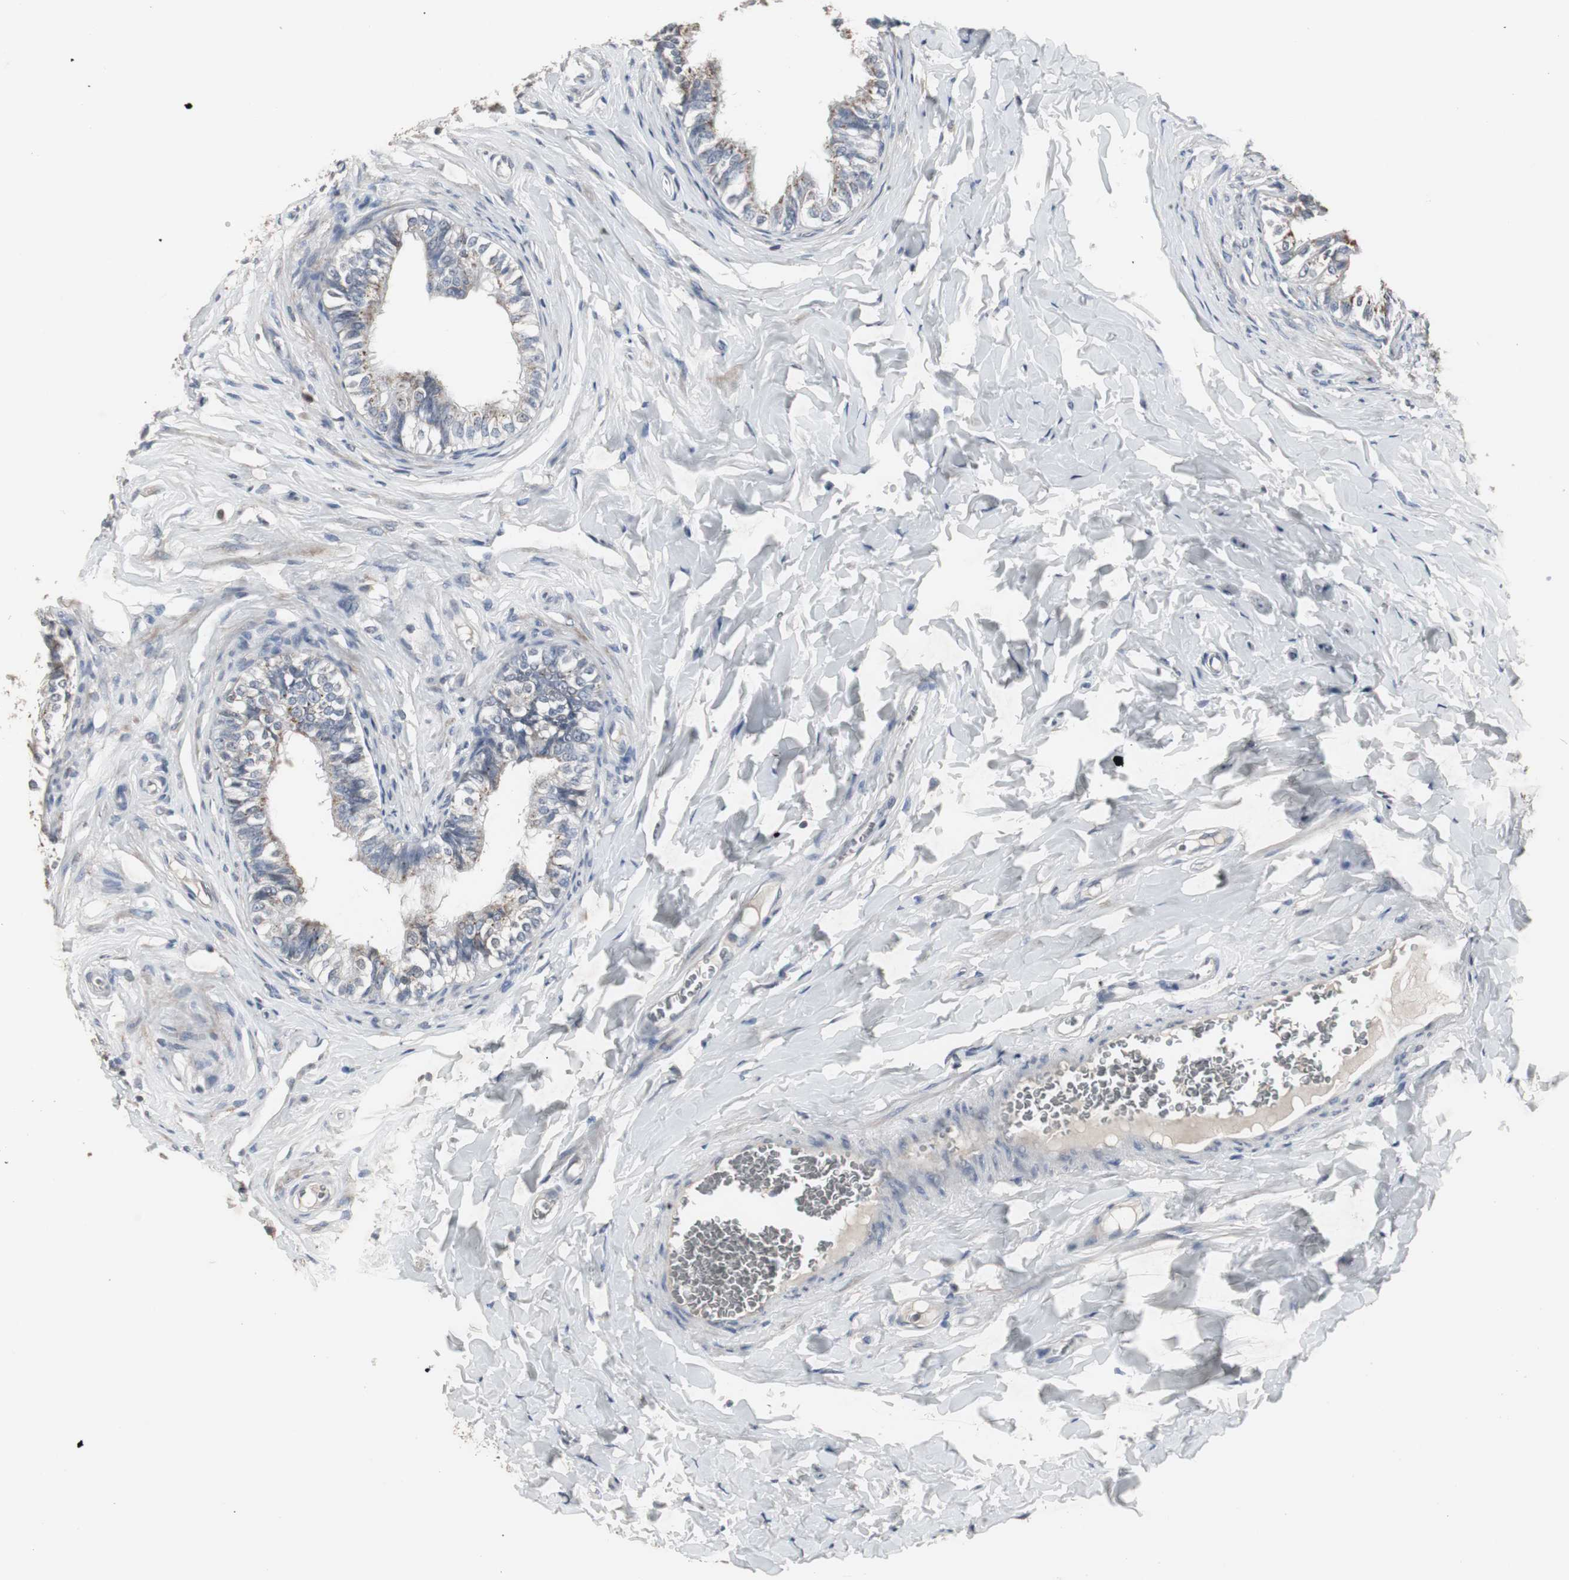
{"staining": {"intensity": "weak", "quantity": "25%-75%", "location": "cytoplasmic/membranous"}, "tissue": "epididymis", "cell_type": "Glandular cells", "image_type": "normal", "snomed": [{"axis": "morphology", "description": "Normal tissue, NOS"}, {"axis": "topography", "description": "Soft tissue"}, {"axis": "topography", "description": "Epididymis"}], "caption": "Immunohistochemical staining of benign human epididymis shows 25%-75% levels of weak cytoplasmic/membranous protein expression in approximately 25%-75% of glandular cells.", "gene": "ACAA1", "patient": {"sex": "male", "age": 26}}